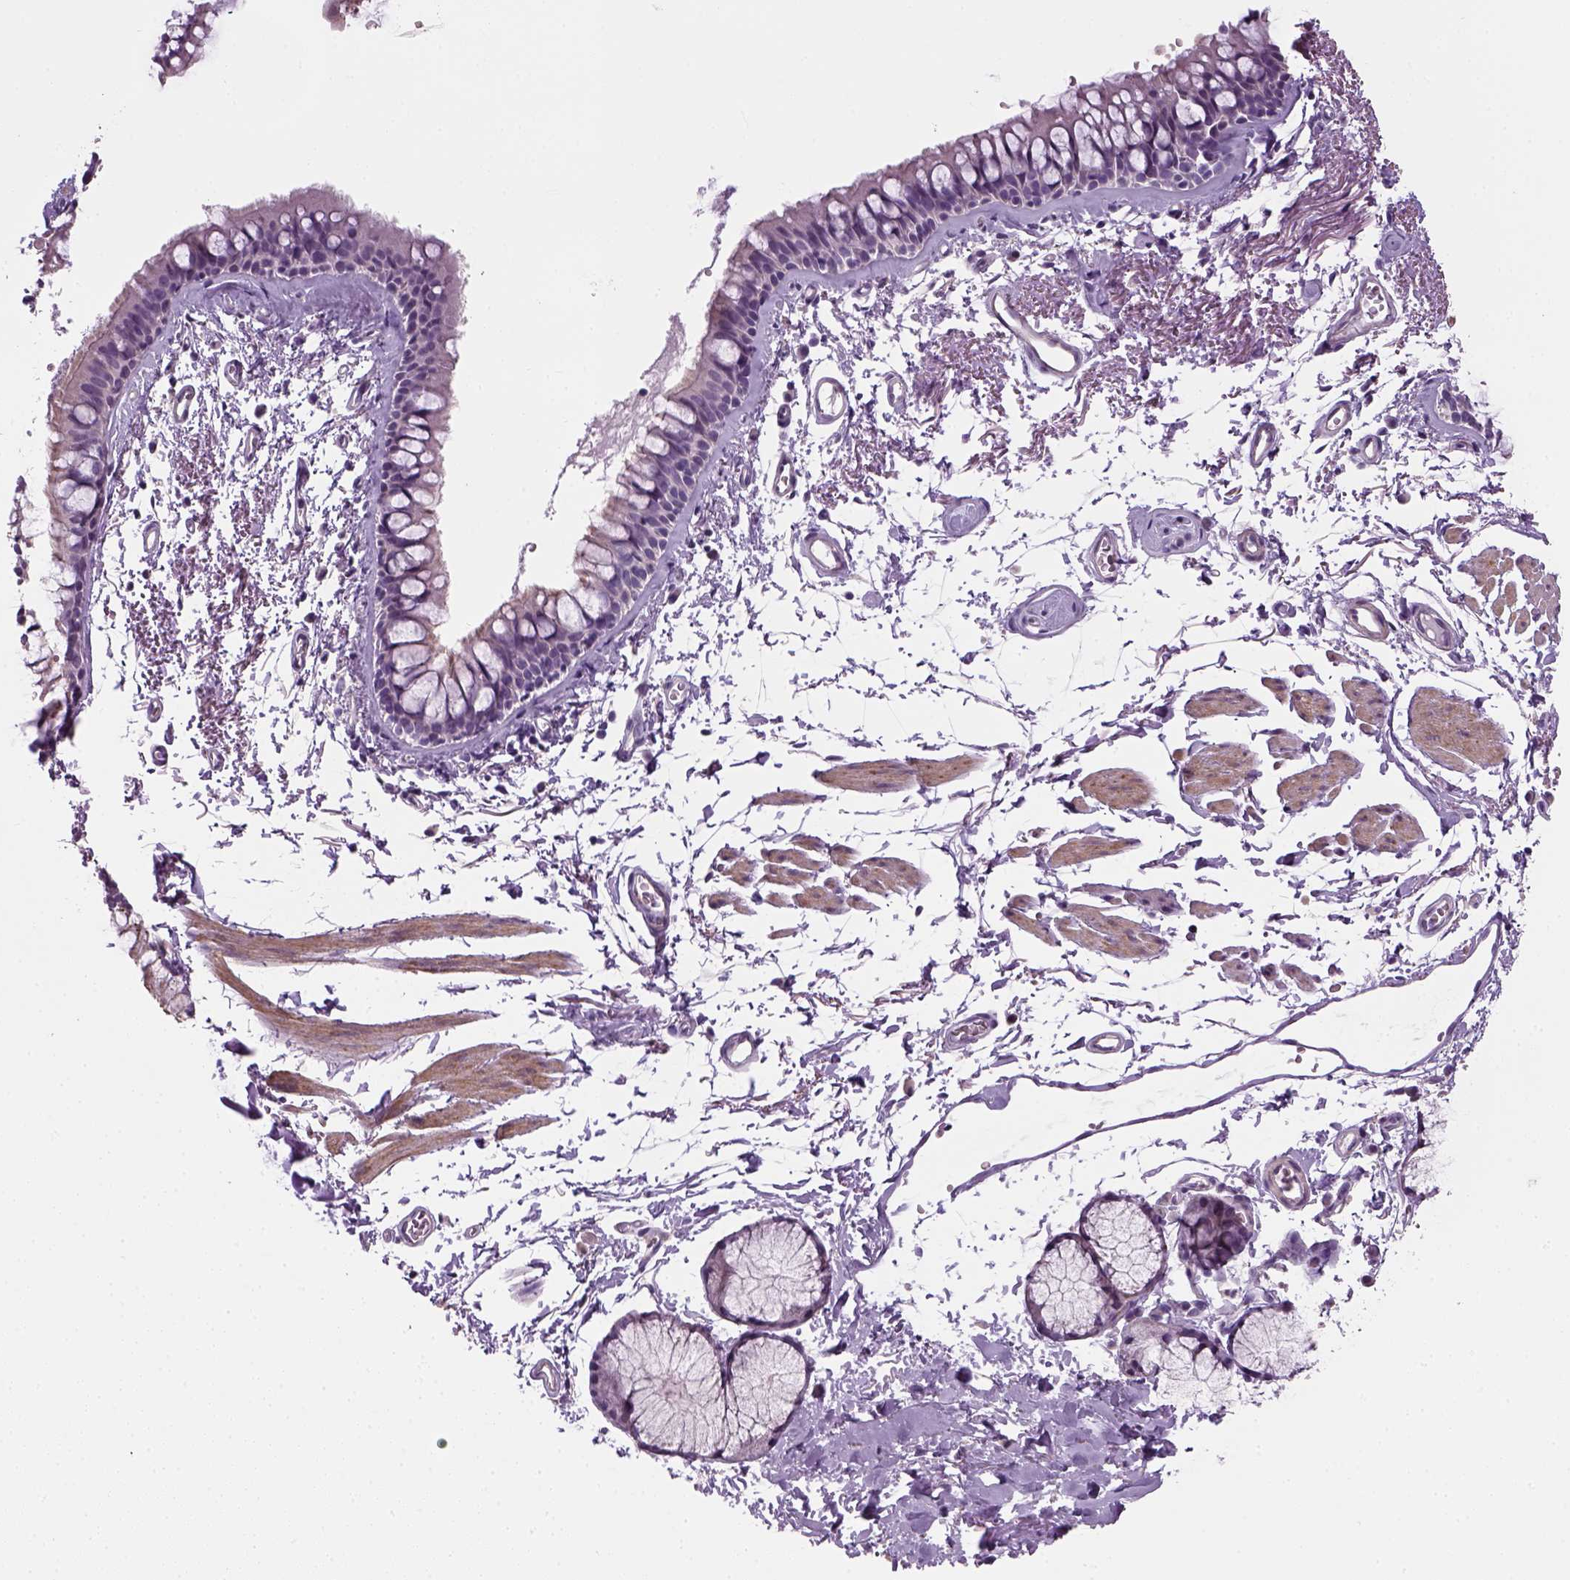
{"staining": {"intensity": "negative", "quantity": "none", "location": "none"}, "tissue": "bronchus", "cell_type": "Respiratory epithelial cells", "image_type": "normal", "snomed": [{"axis": "morphology", "description": "Normal tissue, NOS"}, {"axis": "topography", "description": "Cartilage tissue"}, {"axis": "topography", "description": "Bronchus"}], "caption": "Respiratory epithelial cells show no significant protein staining in benign bronchus. (DAB IHC with hematoxylin counter stain).", "gene": "ELOVL3", "patient": {"sex": "female", "age": 79}}